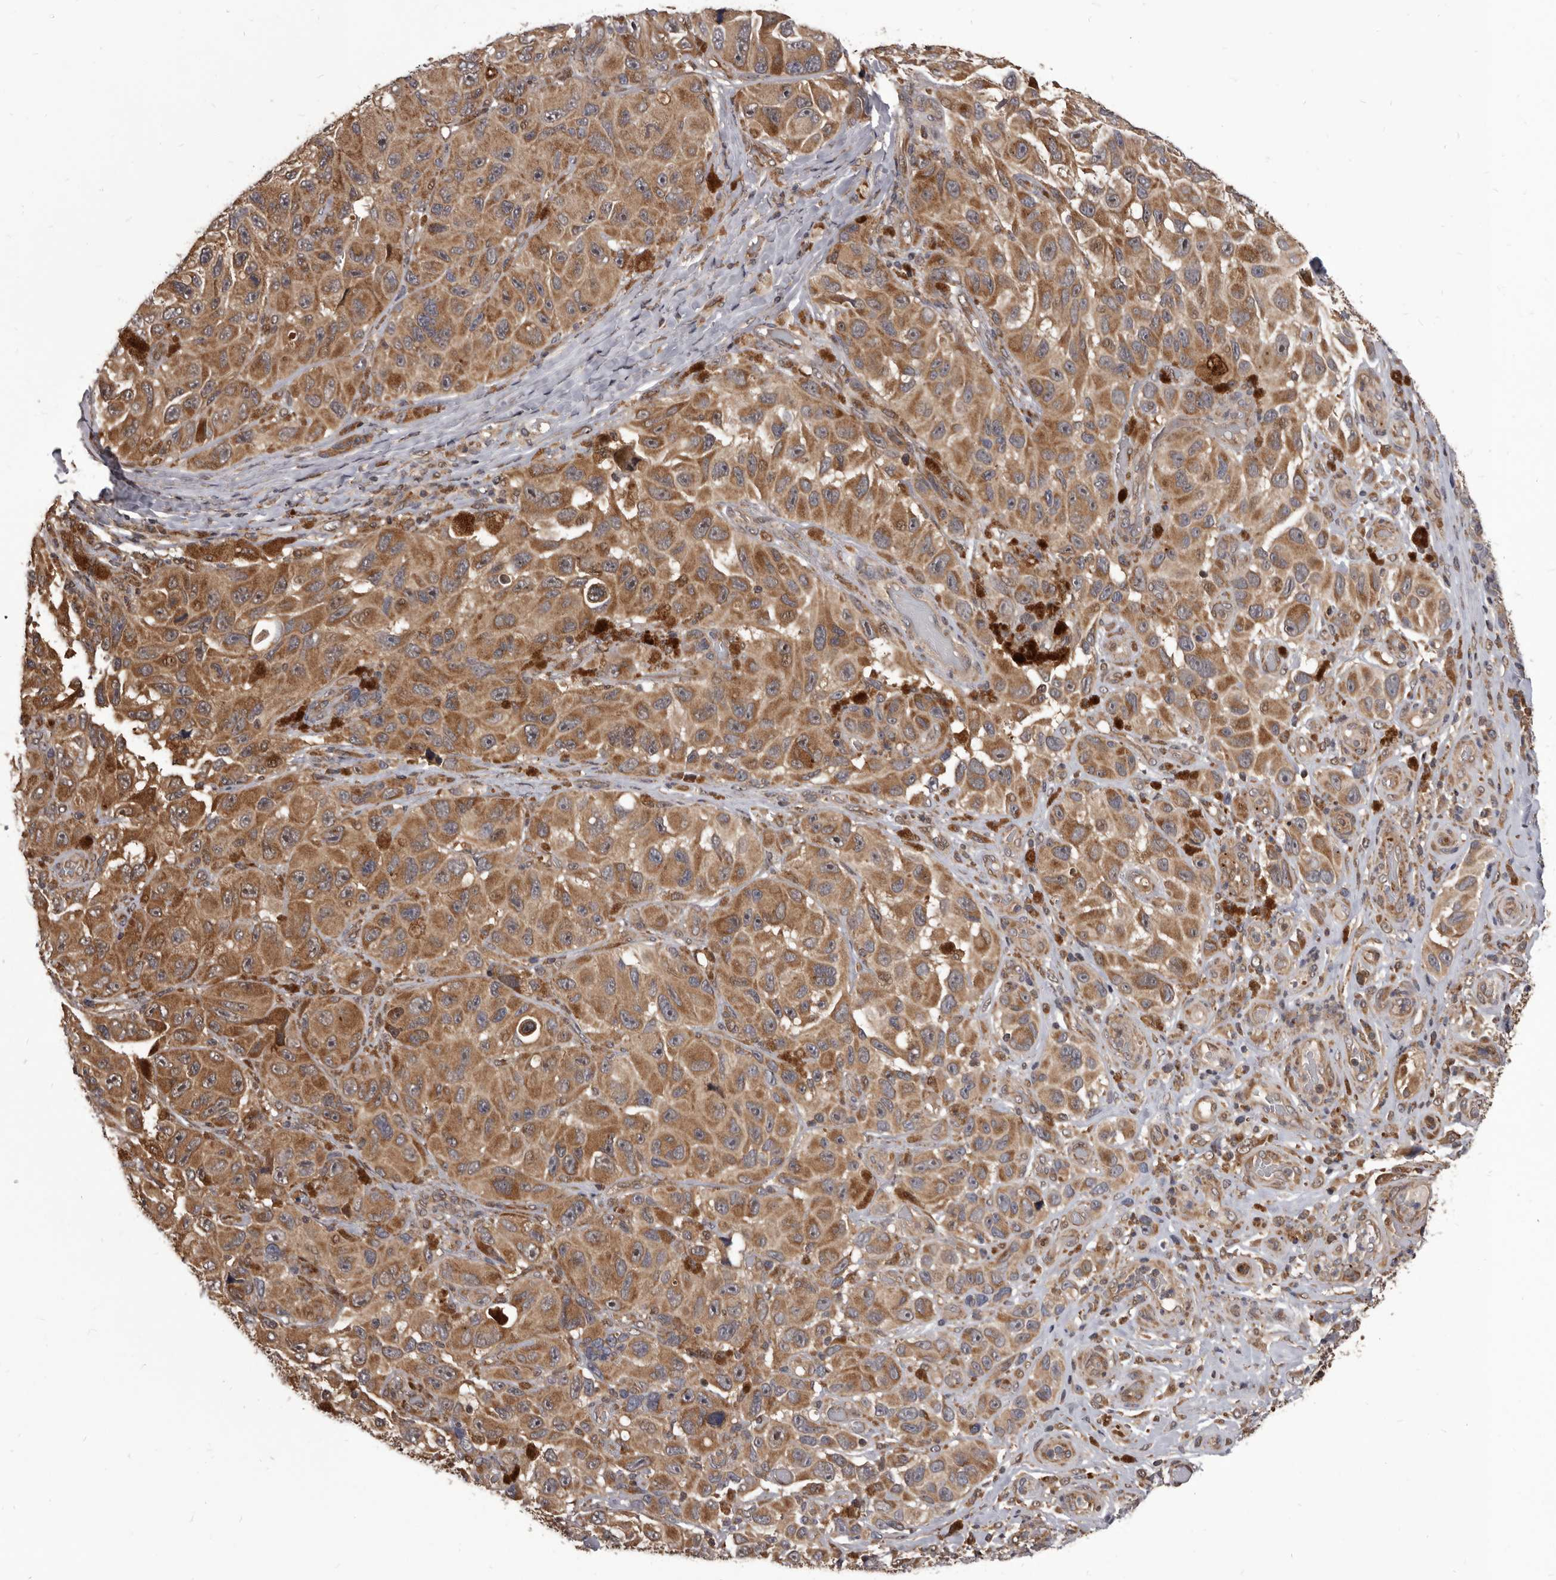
{"staining": {"intensity": "moderate", "quantity": "25%-75%", "location": "cytoplasmic/membranous"}, "tissue": "melanoma", "cell_type": "Tumor cells", "image_type": "cancer", "snomed": [{"axis": "morphology", "description": "Malignant melanoma, NOS"}, {"axis": "topography", "description": "Skin"}], "caption": "This photomicrograph demonstrates immunohistochemistry staining of malignant melanoma, with medium moderate cytoplasmic/membranous positivity in about 25%-75% of tumor cells.", "gene": "MAP3K14", "patient": {"sex": "female", "age": 73}}